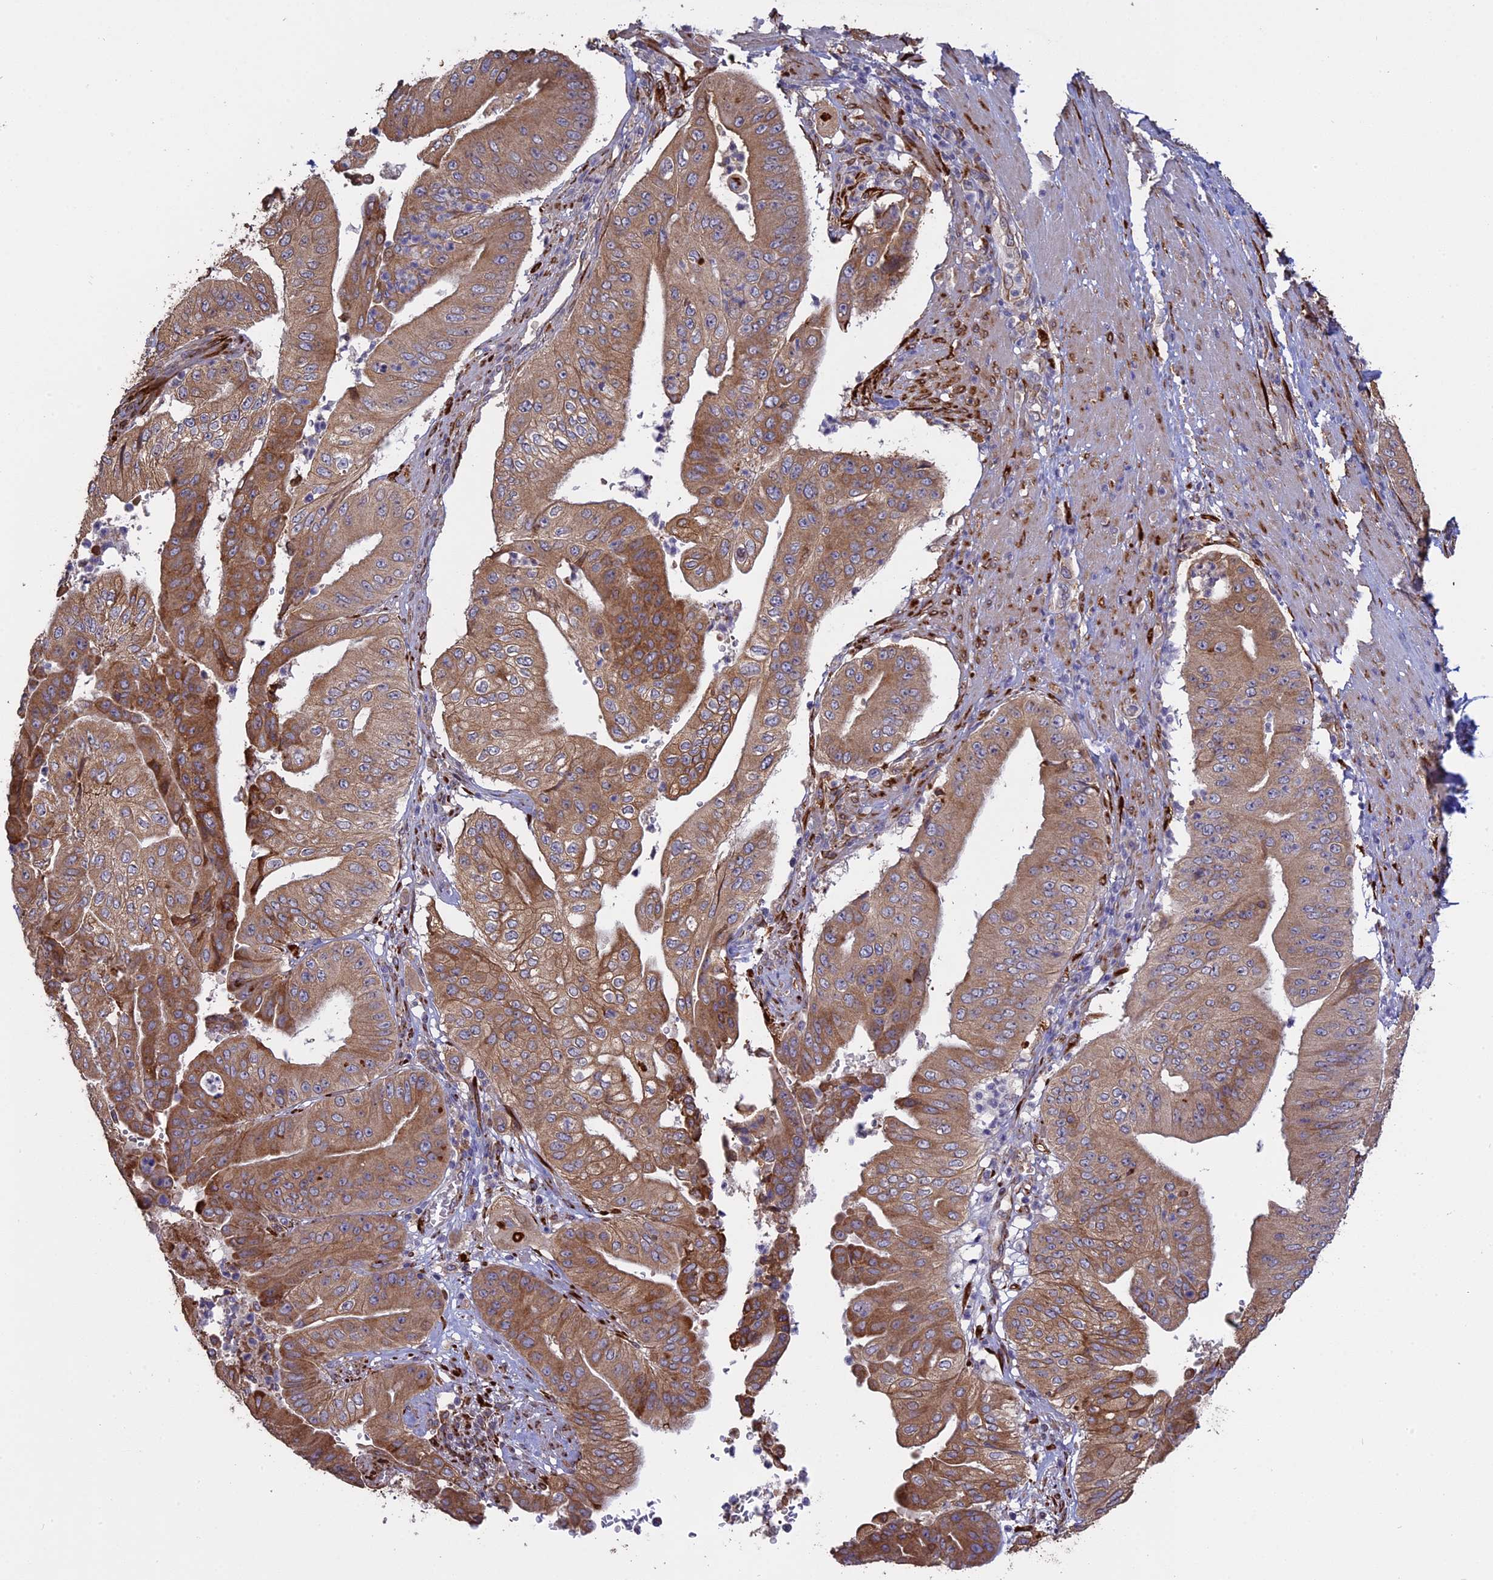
{"staining": {"intensity": "moderate", "quantity": ">75%", "location": "cytoplasmic/membranous"}, "tissue": "pancreatic cancer", "cell_type": "Tumor cells", "image_type": "cancer", "snomed": [{"axis": "morphology", "description": "Adenocarcinoma, NOS"}, {"axis": "topography", "description": "Pancreas"}], "caption": "IHC (DAB) staining of human pancreatic cancer exhibits moderate cytoplasmic/membranous protein expression in about >75% of tumor cells. (DAB IHC, brown staining for protein, blue staining for nuclei).", "gene": "PPIC", "patient": {"sex": "female", "age": 77}}